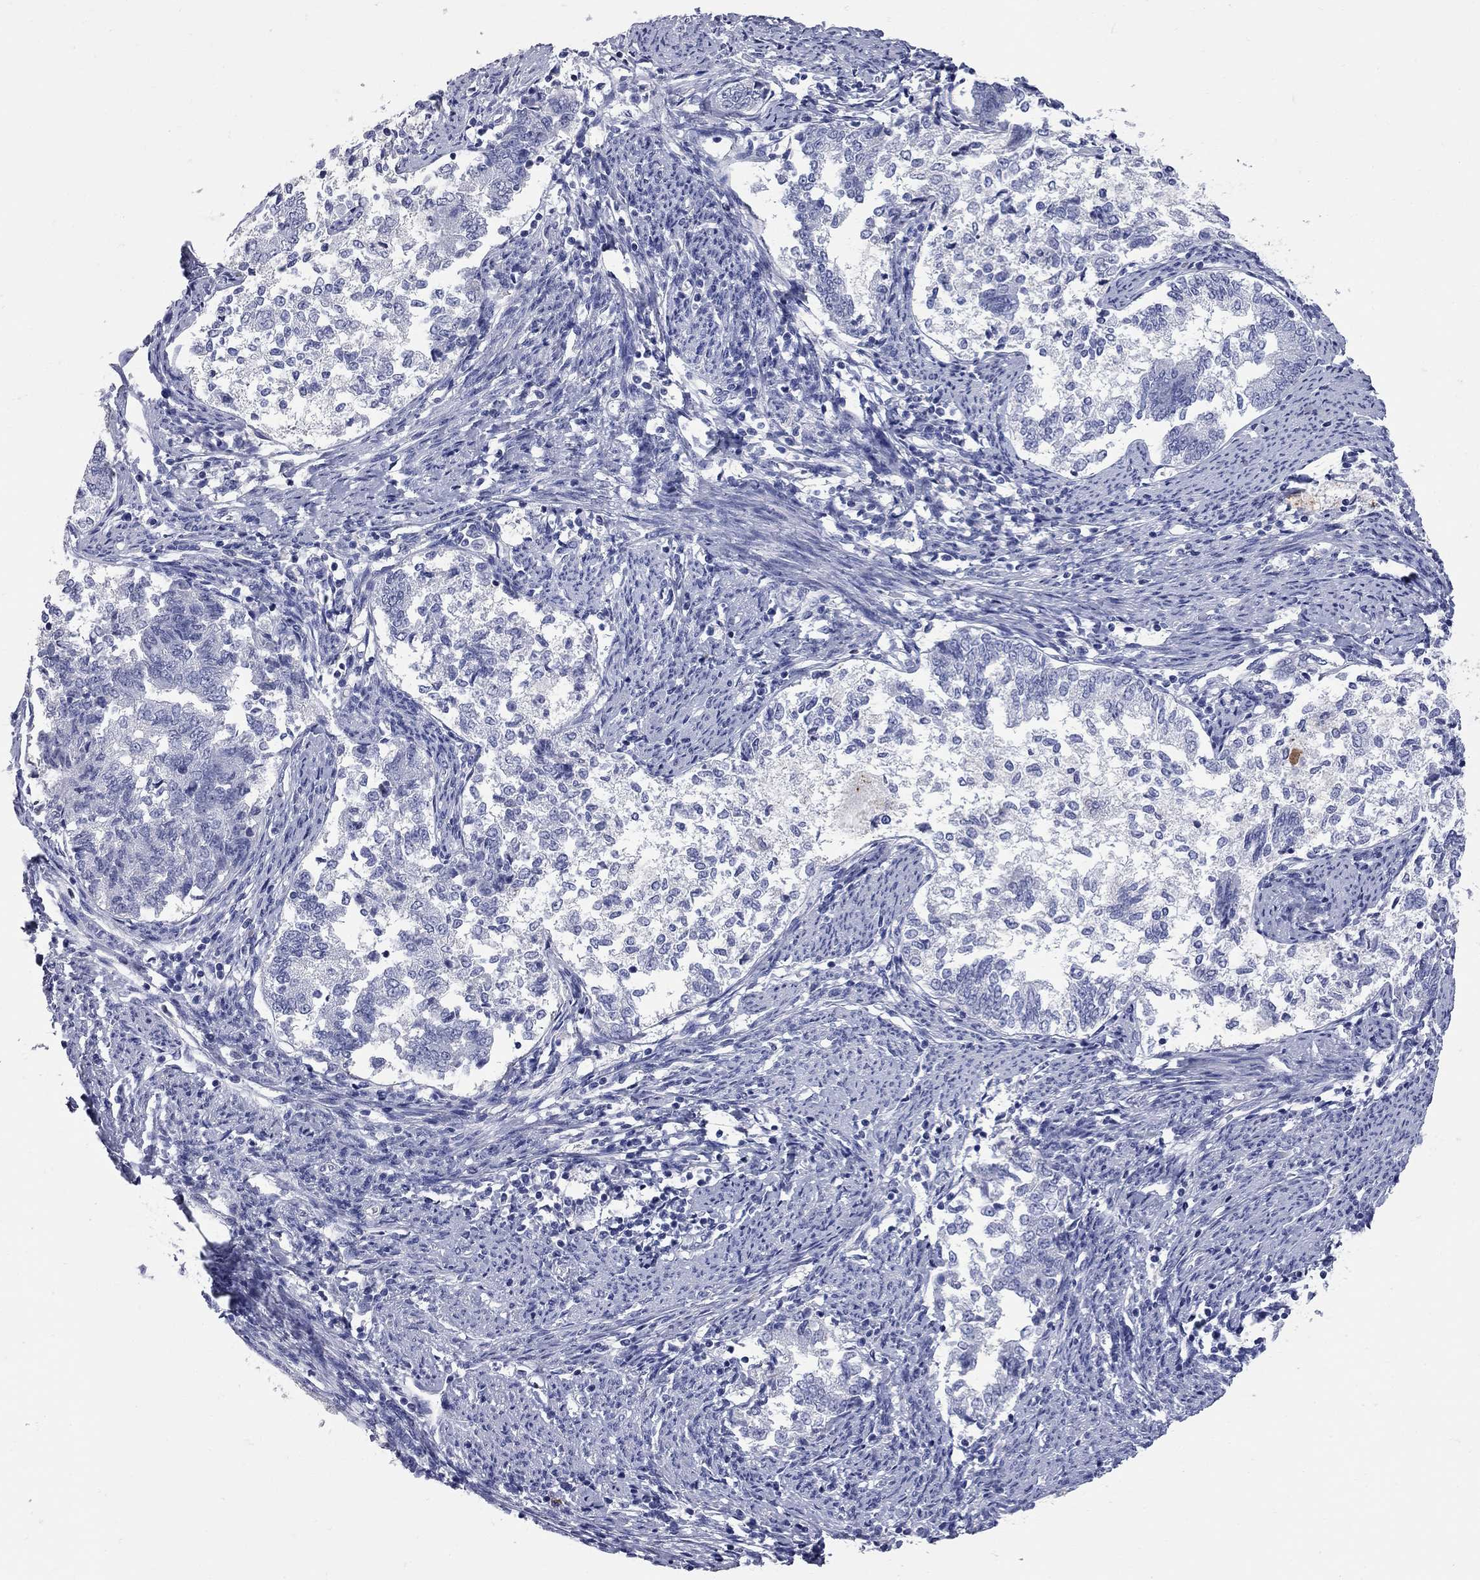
{"staining": {"intensity": "negative", "quantity": "none", "location": "none"}, "tissue": "endometrial cancer", "cell_type": "Tumor cells", "image_type": "cancer", "snomed": [{"axis": "morphology", "description": "Adenocarcinoma, NOS"}, {"axis": "topography", "description": "Endometrium"}], "caption": "Endometrial cancer stained for a protein using immunohistochemistry (IHC) reveals no staining tumor cells.", "gene": "FAM221B", "patient": {"sex": "female", "age": 65}}